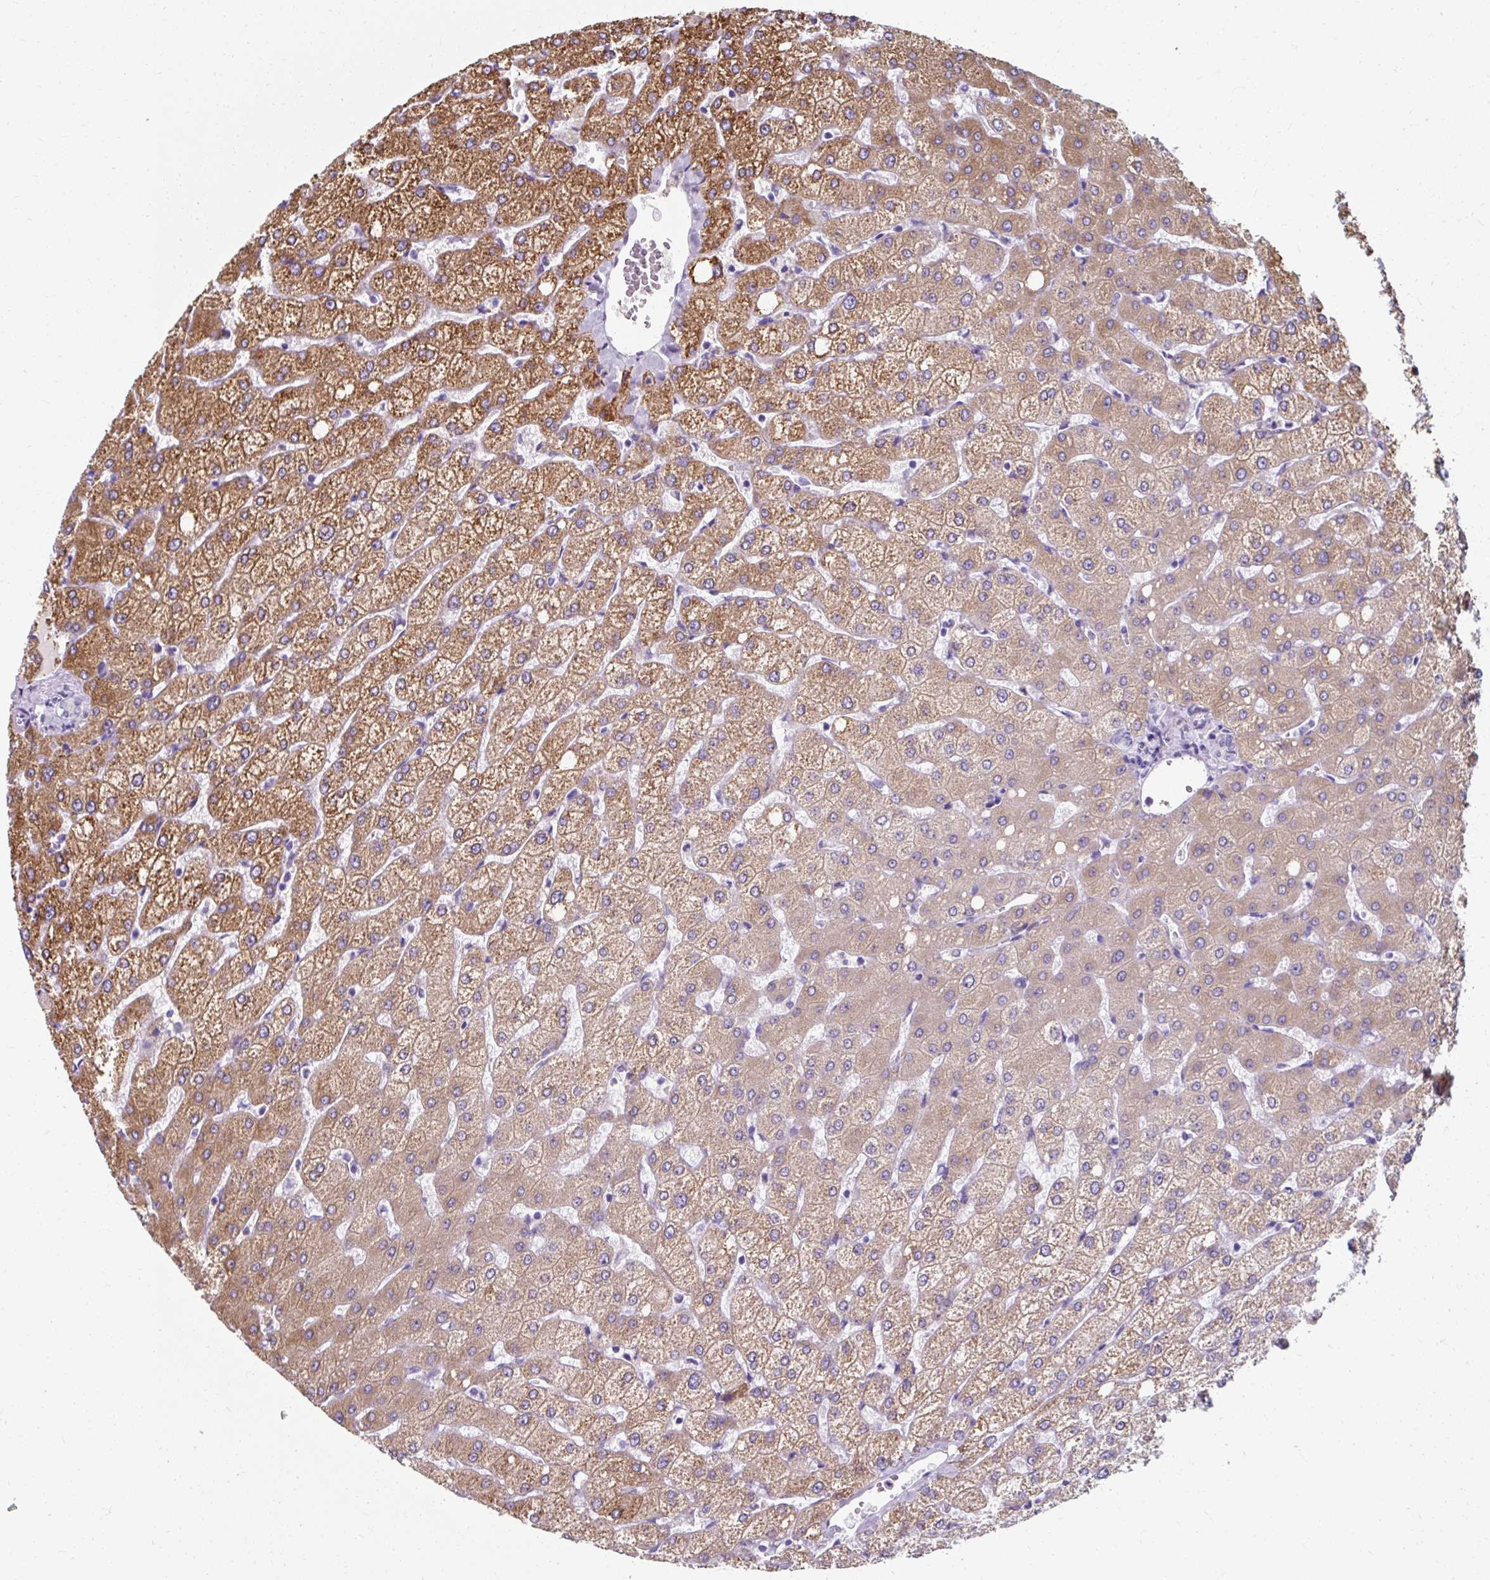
{"staining": {"intensity": "negative", "quantity": "none", "location": "none"}, "tissue": "liver", "cell_type": "Cholangiocytes", "image_type": "normal", "snomed": [{"axis": "morphology", "description": "Normal tissue, NOS"}, {"axis": "topography", "description": "Liver"}], "caption": "Normal liver was stained to show a protein in brown. There is no significant expression in cholangiocytes.", "gene": "ZNF555", "patient": {"sex": "female", "age": 54}}